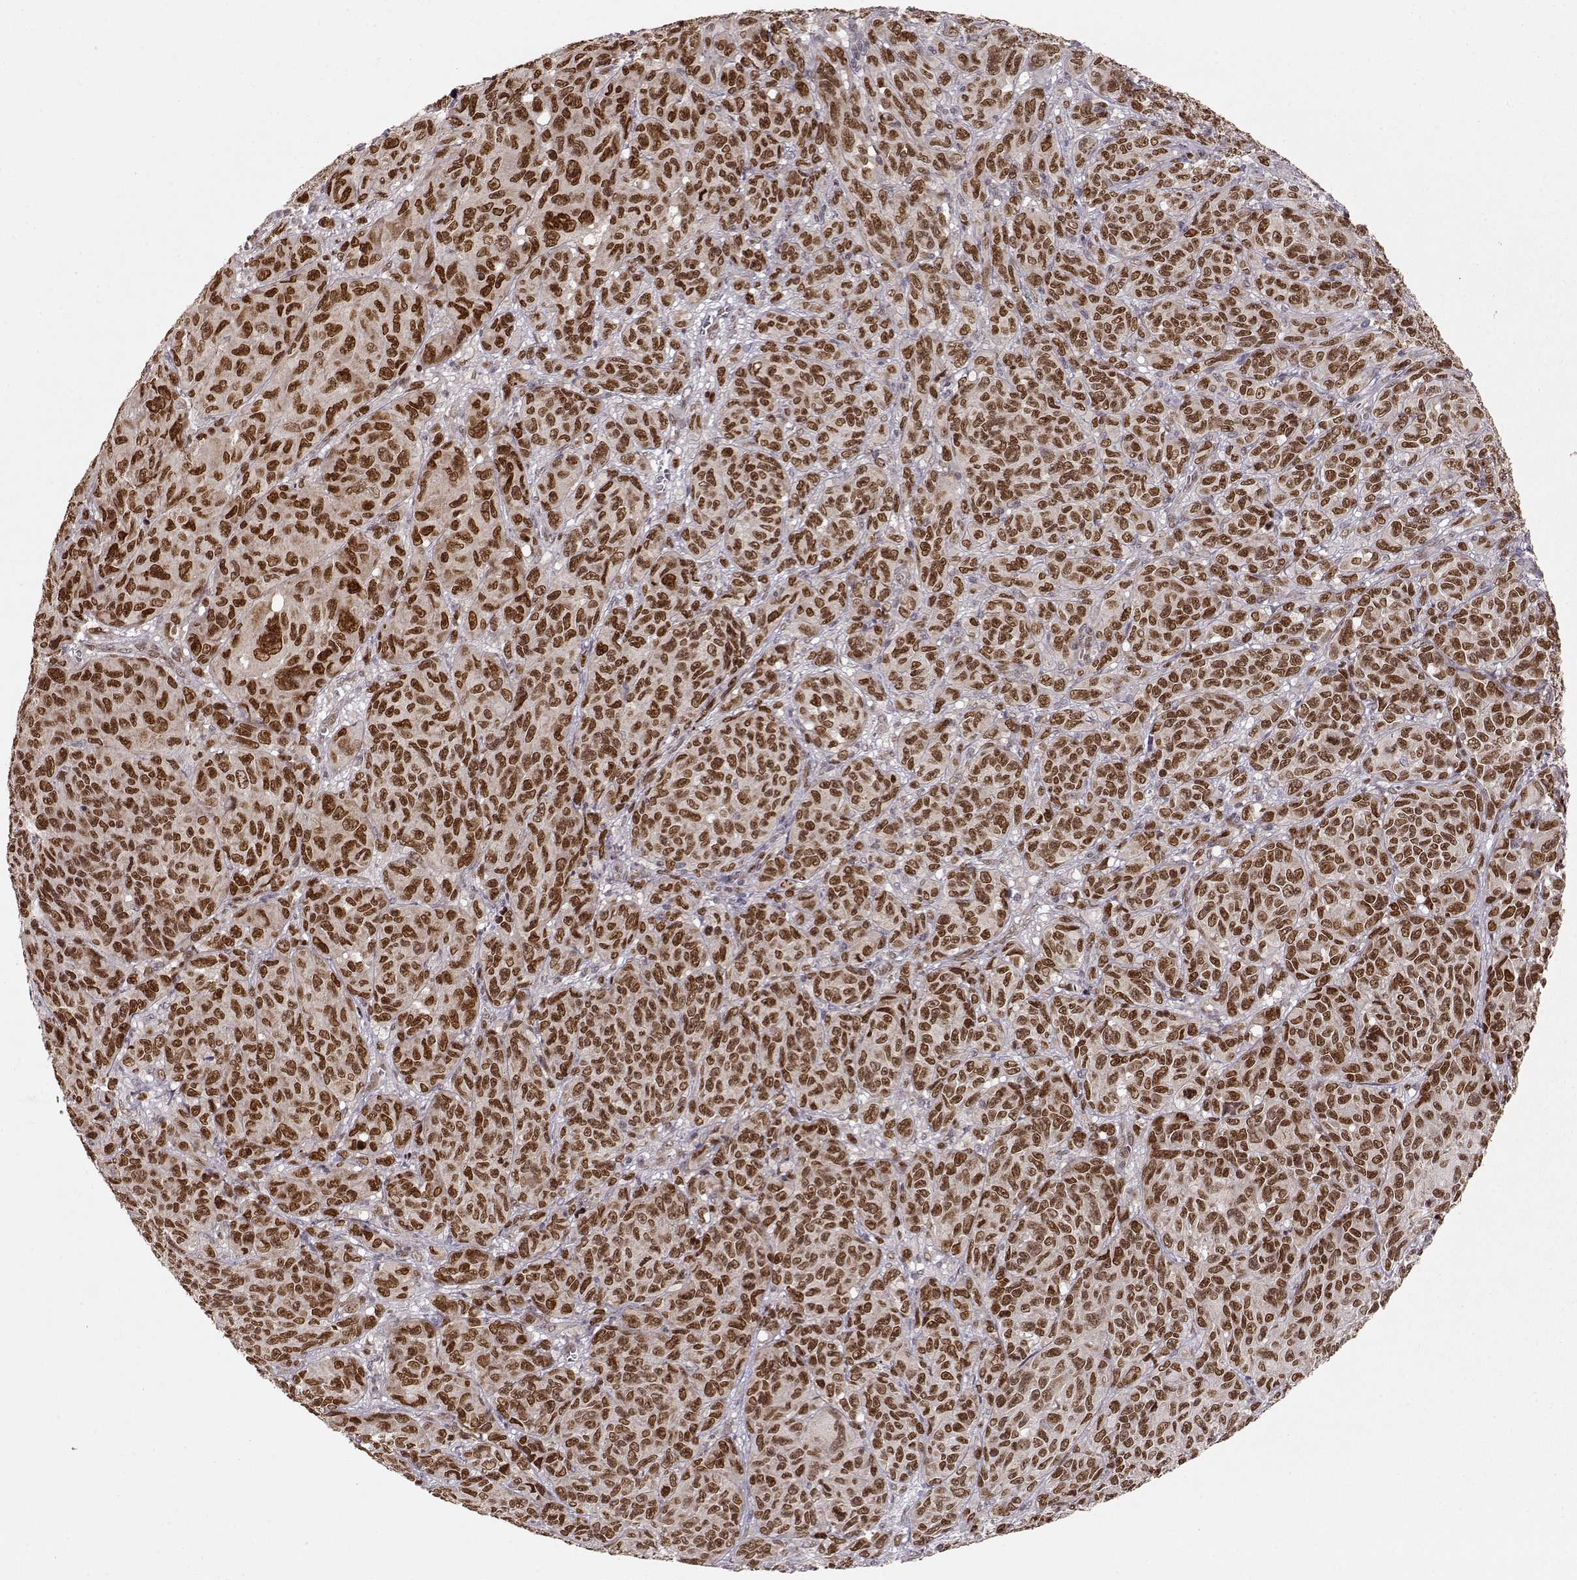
{"staining": {"intensity": "strong", "quantity": ">75%", "location": "nuclear"}, "tissue": "melanoma", "cell_type": "Tumor cells", "image_type": "cancer", "snomed": [{"axis": "morphology", "description": "Malignant melanoma, NOS"}, {"axis": "topography", "description": "Vulva, labia, clitoris and Bartholin´s gland, NO"}], "caption": "This photomicrograph exhibits malignant melanoma stained with immunohistochemistry to label a protein in brown. The nuclear of tumor cells show strong positivity for the protein. Nuclei are counter-stained blue.", "gene": "RAI1", "patient": {"sex": "female", "age": 75}}